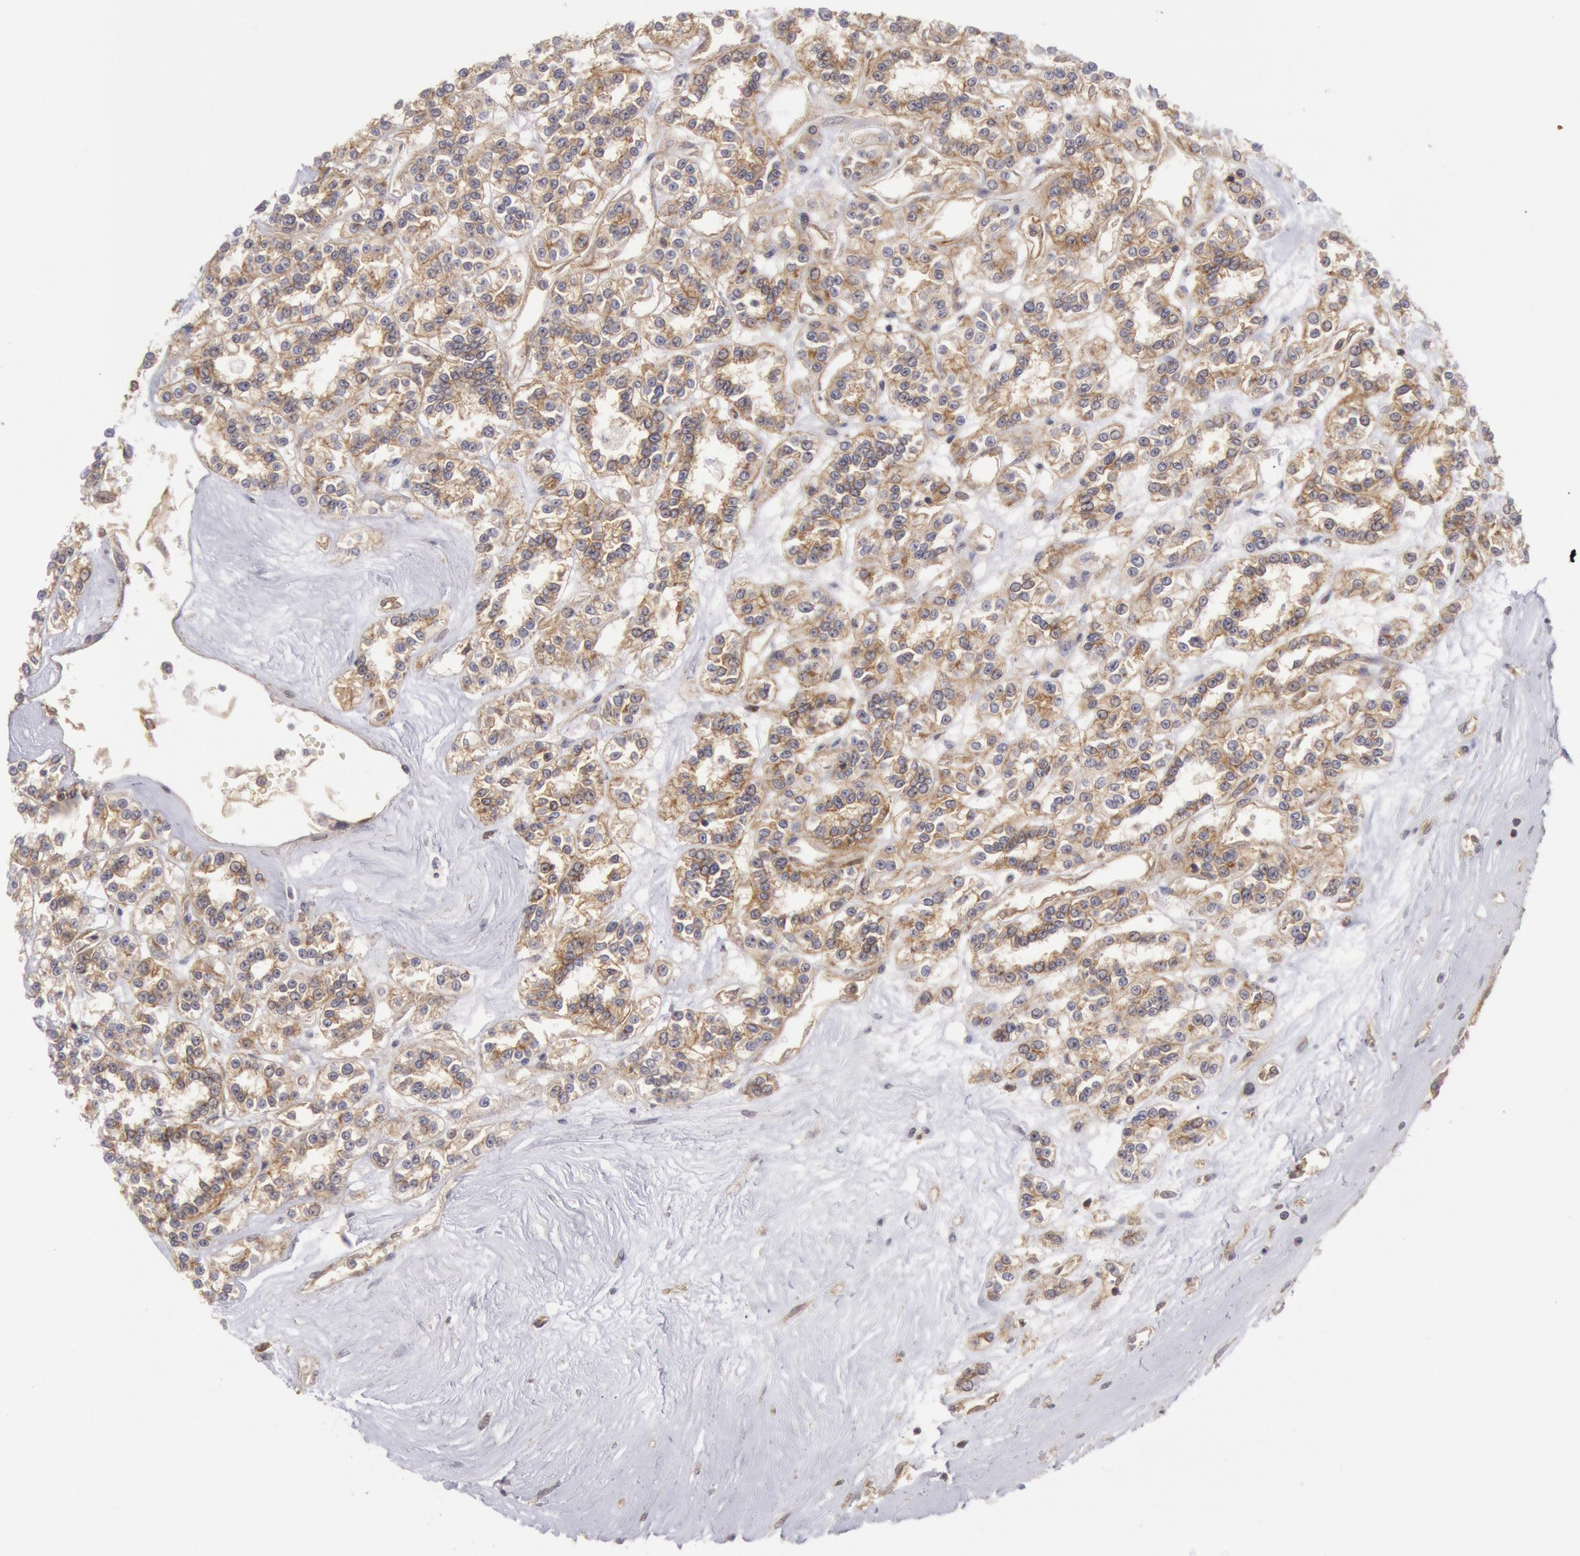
{"staining": {"intensity": "moderate", "quantity": "25%-75%", "location": "cytoplasmic/membranous"}, "tissue": "renal cancer", "cell_type": "Tumor cells", "image_type": "cancer", "snomed": [{"axis": "morphology", "description": "Adenocarcinoma, NOS"}, {"axis": "topography", "description": "Kidney"}], "caption": "Immunohistochemical staining of adenocarcinoma (renal) displays medium levels of moderate cytoplasmic/membranous protein staining in approximately 25%-75% of tumor cells. (Stains: DAB (3,3'-diaminobenzidine) in brown, nuclei in blue, Microscopy: brightfield microscopy at high magnification).", "gene": "STX4", "patient": {"sex": "female", "age": 76}}